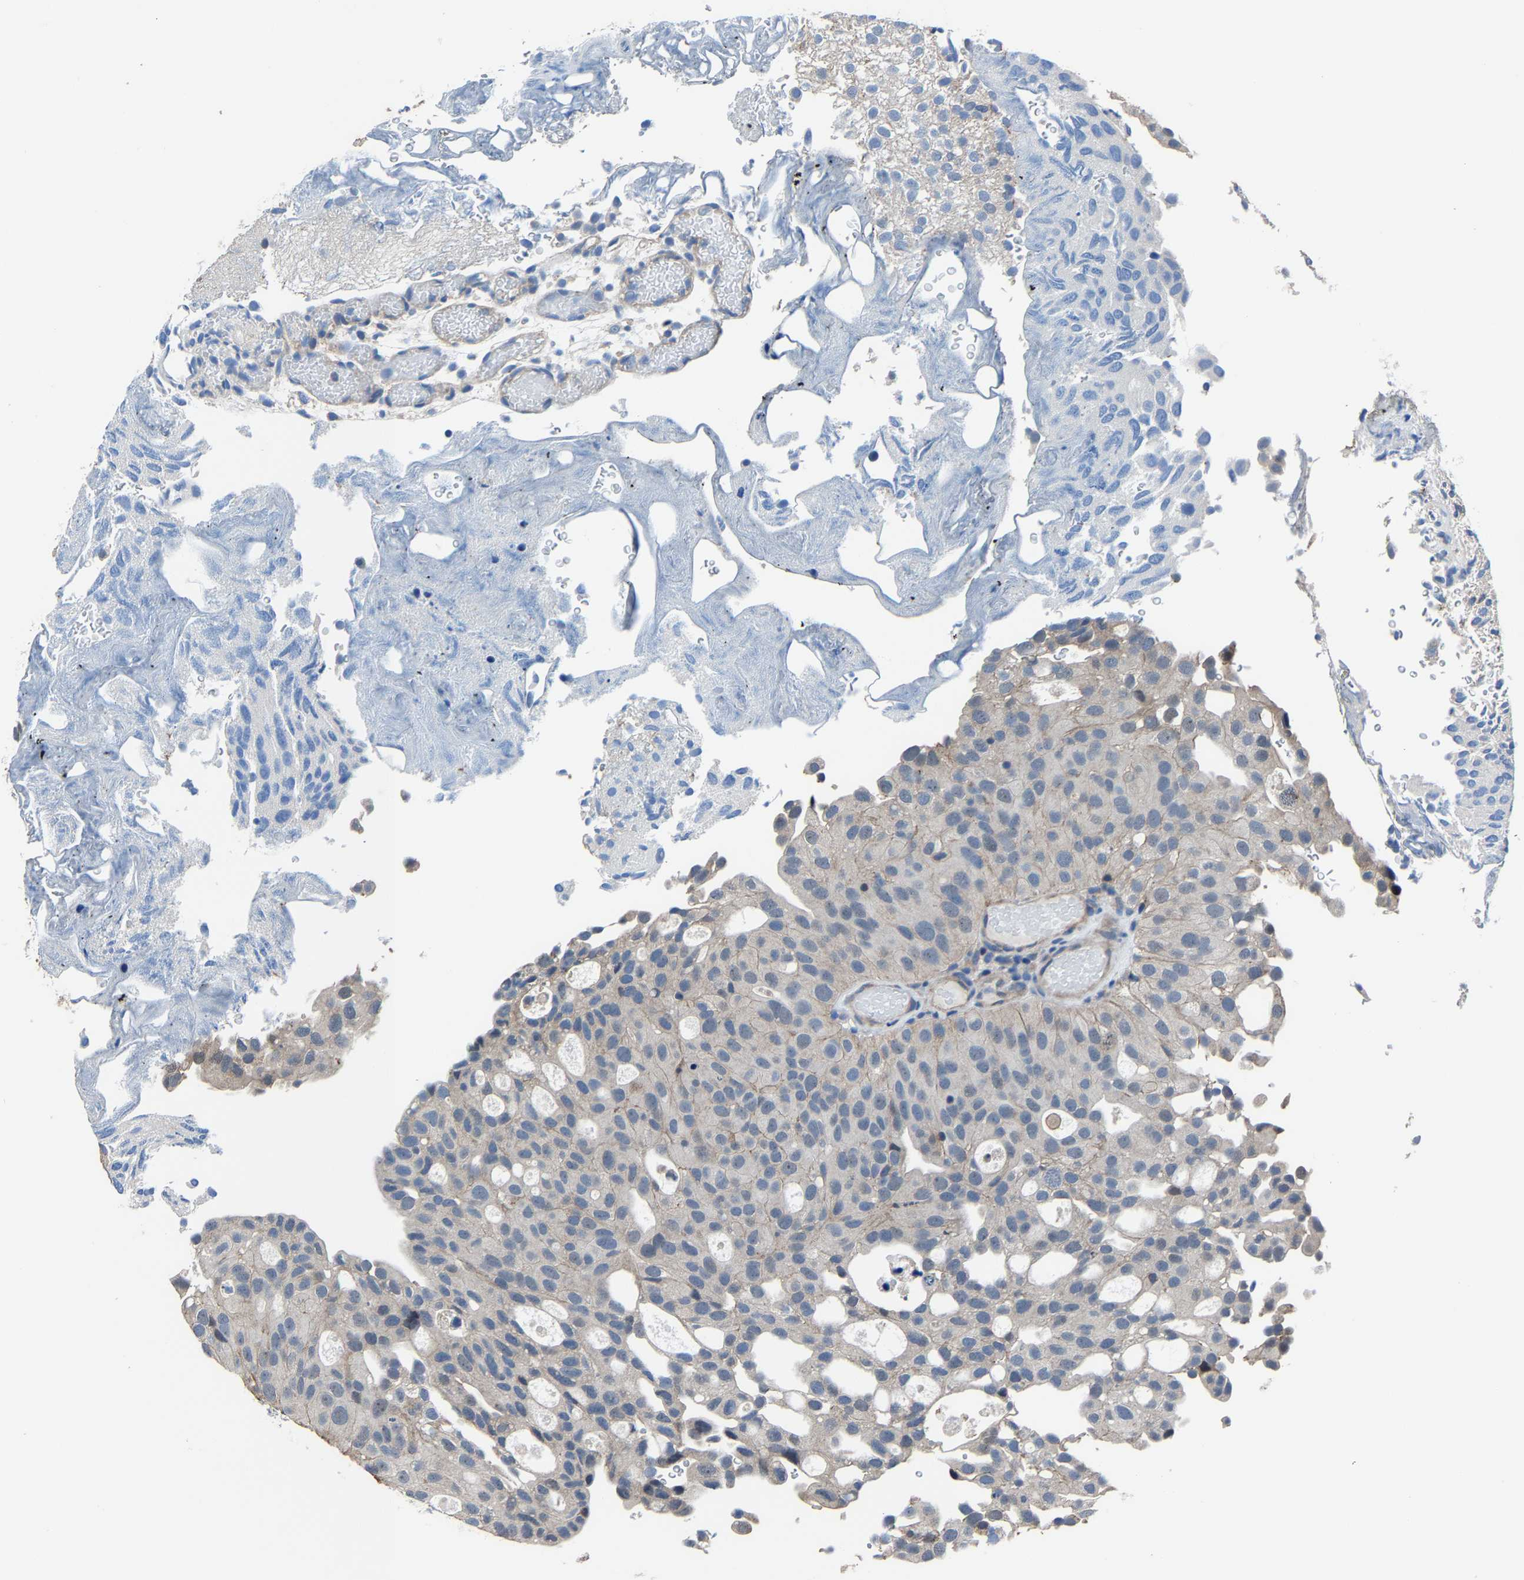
{"staining": {"intensity": "negative", "quantity": "none", "location": "none"}, "tissue": "urothelial cancer", "cell_type": "Tumor cells", "image_type": "cancer", "snomed": [{"axis": "morphology", "description": "Urothelial carcinoma, Low grade"}, {"axis": "topography", "description": "Urinary bladder"}], "caption": "Tumor cells show no significant protein staining in urothelial carcinoma (low-grade). (DAB immunohistochemistry (IHC) visualized using brightfield microscopy, high magnification).", "gene": "STRBP", "patient": {"sex": "male", "age": 78}}